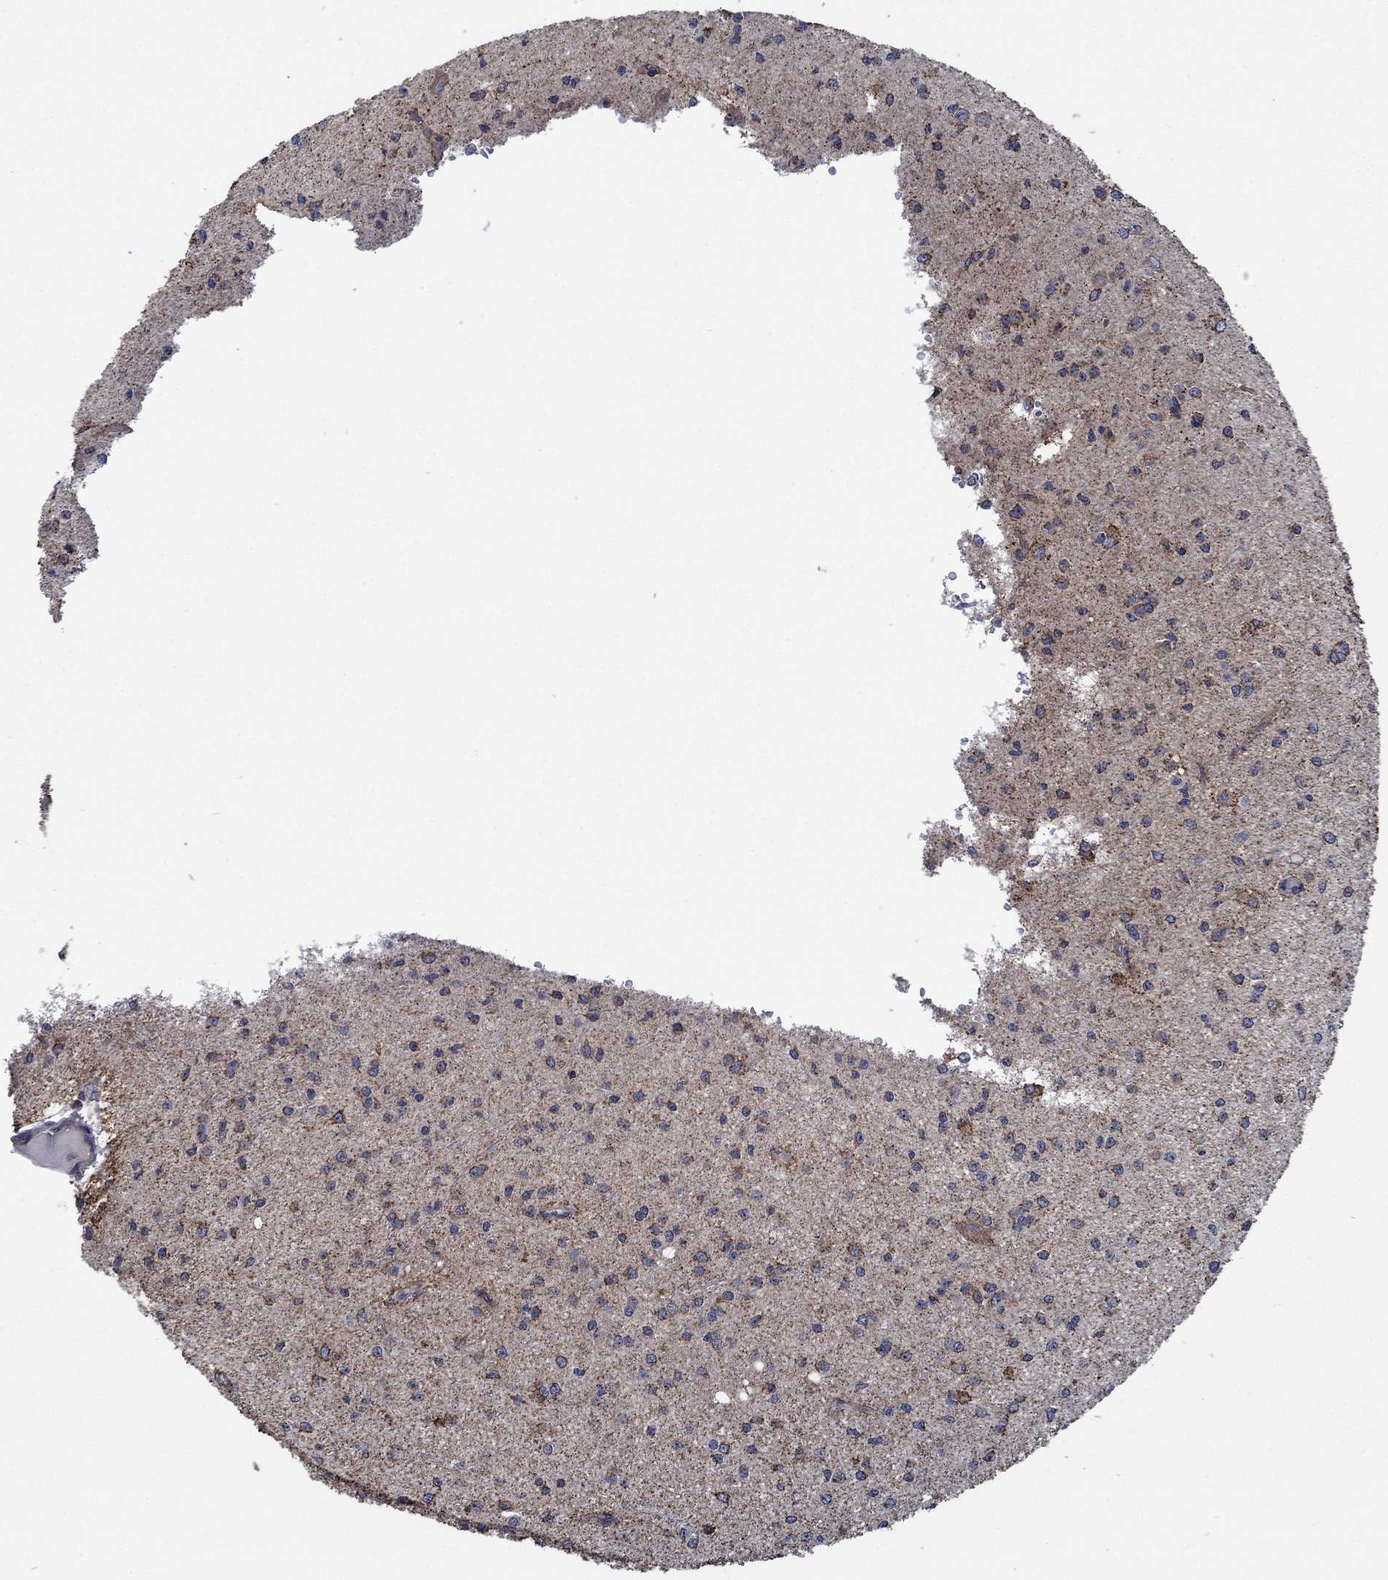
{"staining": {"intensity": "moderate", "quantity": "25%-75%", "location": "cytoplasmic/membranous"}, "tissue": "glioma", "cell_type": "Tumor cells", "image_type": "cancer", "snomed": [{"axis": "morphology", "description": "Glioma, malignant, Low grade"}, {"axis": "topography", "description": "Brain"}], "caption": "Immunohistochemical staining of low-grade glioma (malignant) exhibits medium levels of moderate cytoplasmic/membranous protein staining in approximately 25%-75% of tumor cells.", "gene": "STXBP6", "patient": {"sex": "male", "age": 27}}